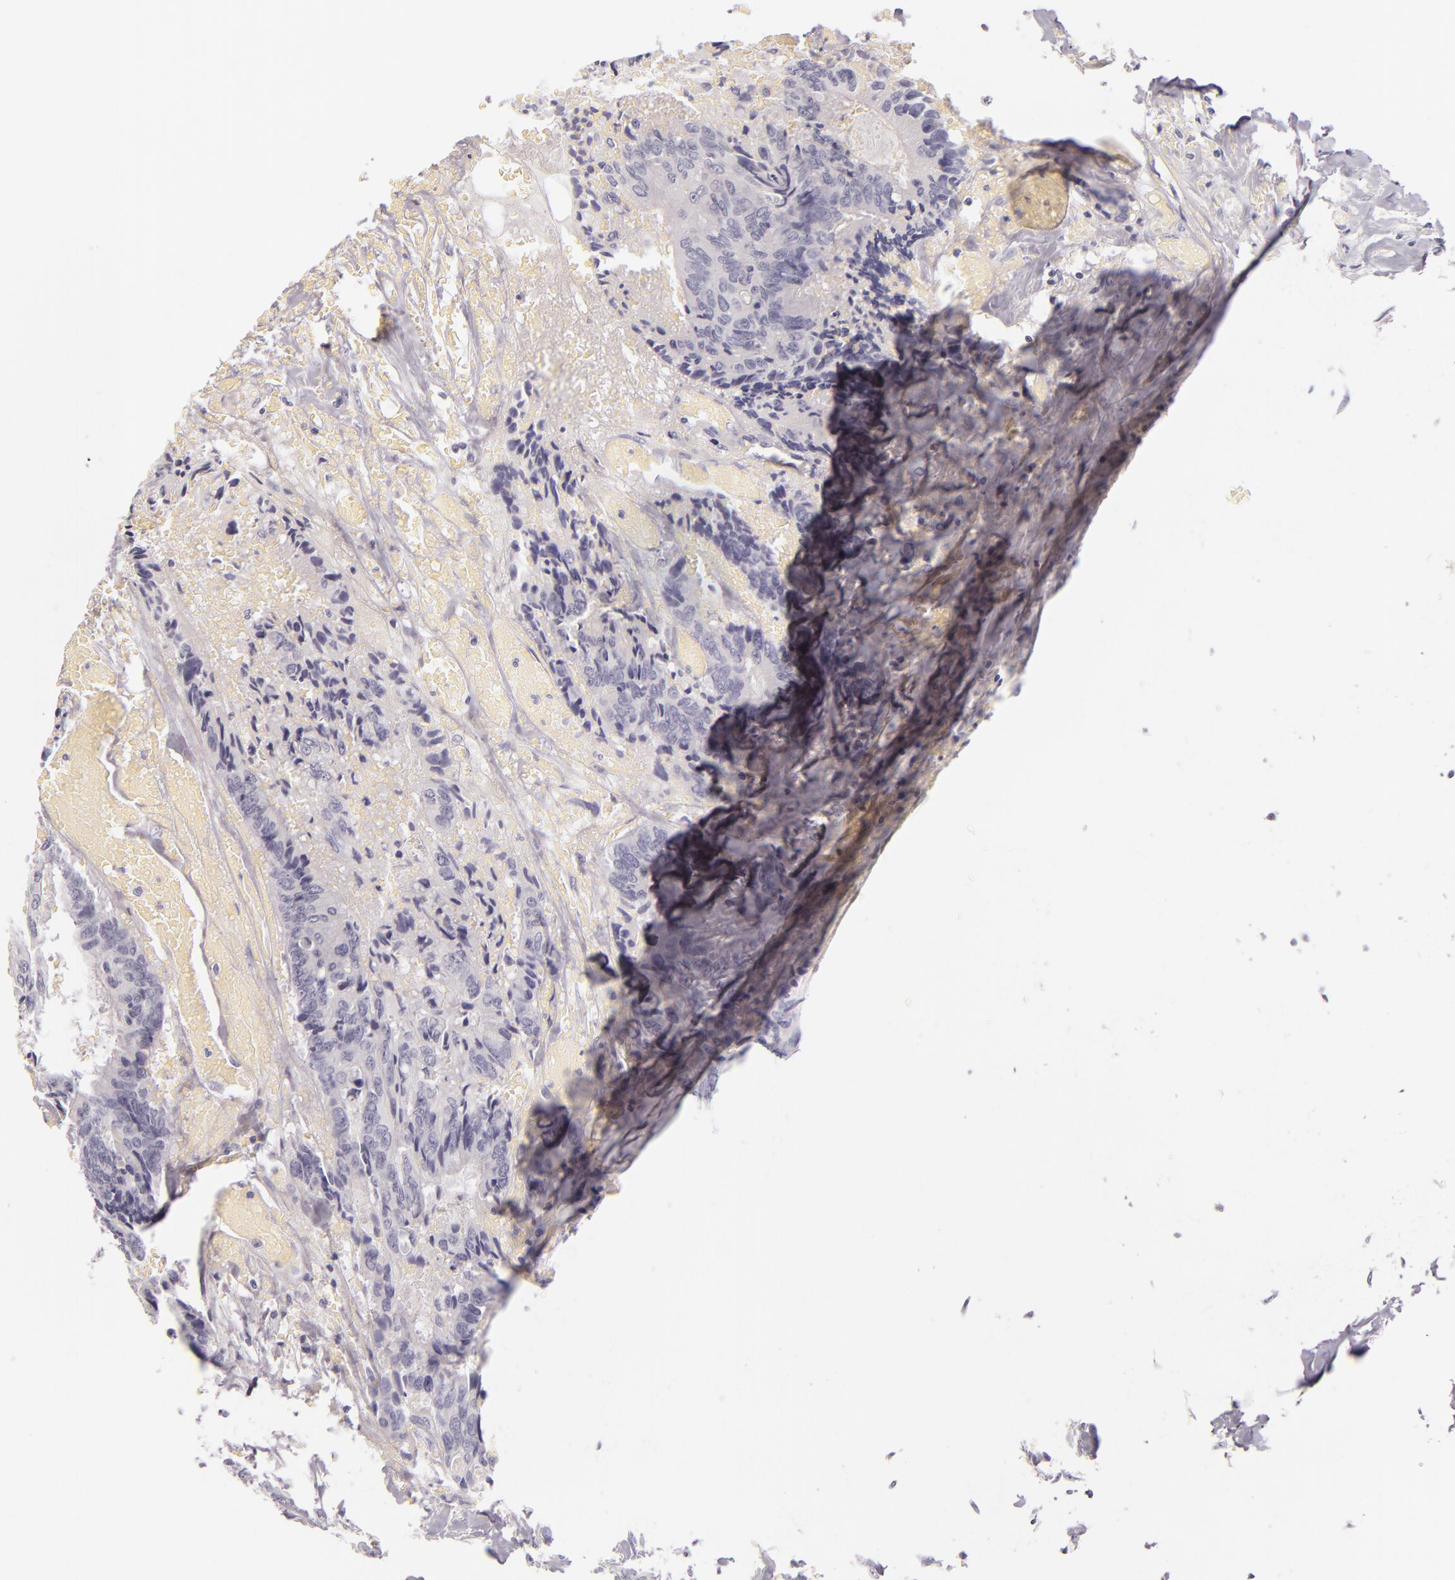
{"staining": {"intensity": "negative", "quantity": "none", "location": "none"}, "tissue": "colorectal cancer", "cell_type": "Tumor cells", "image_type": "cancer", "snomed": [{"axis": "morphology", "description": "Adenocarcinoma, NOS"}, {"axis": "topography", "description": "Rectum"}], "caption": "Immunohistochemistry (IHC) histopathology image of colorectal cancer (adenocarcinoma) stained for a protein (brown), which exhibits no staining in tumor cells.", "gene": "INA", "patient": {"sex": "male", "age": 55}}